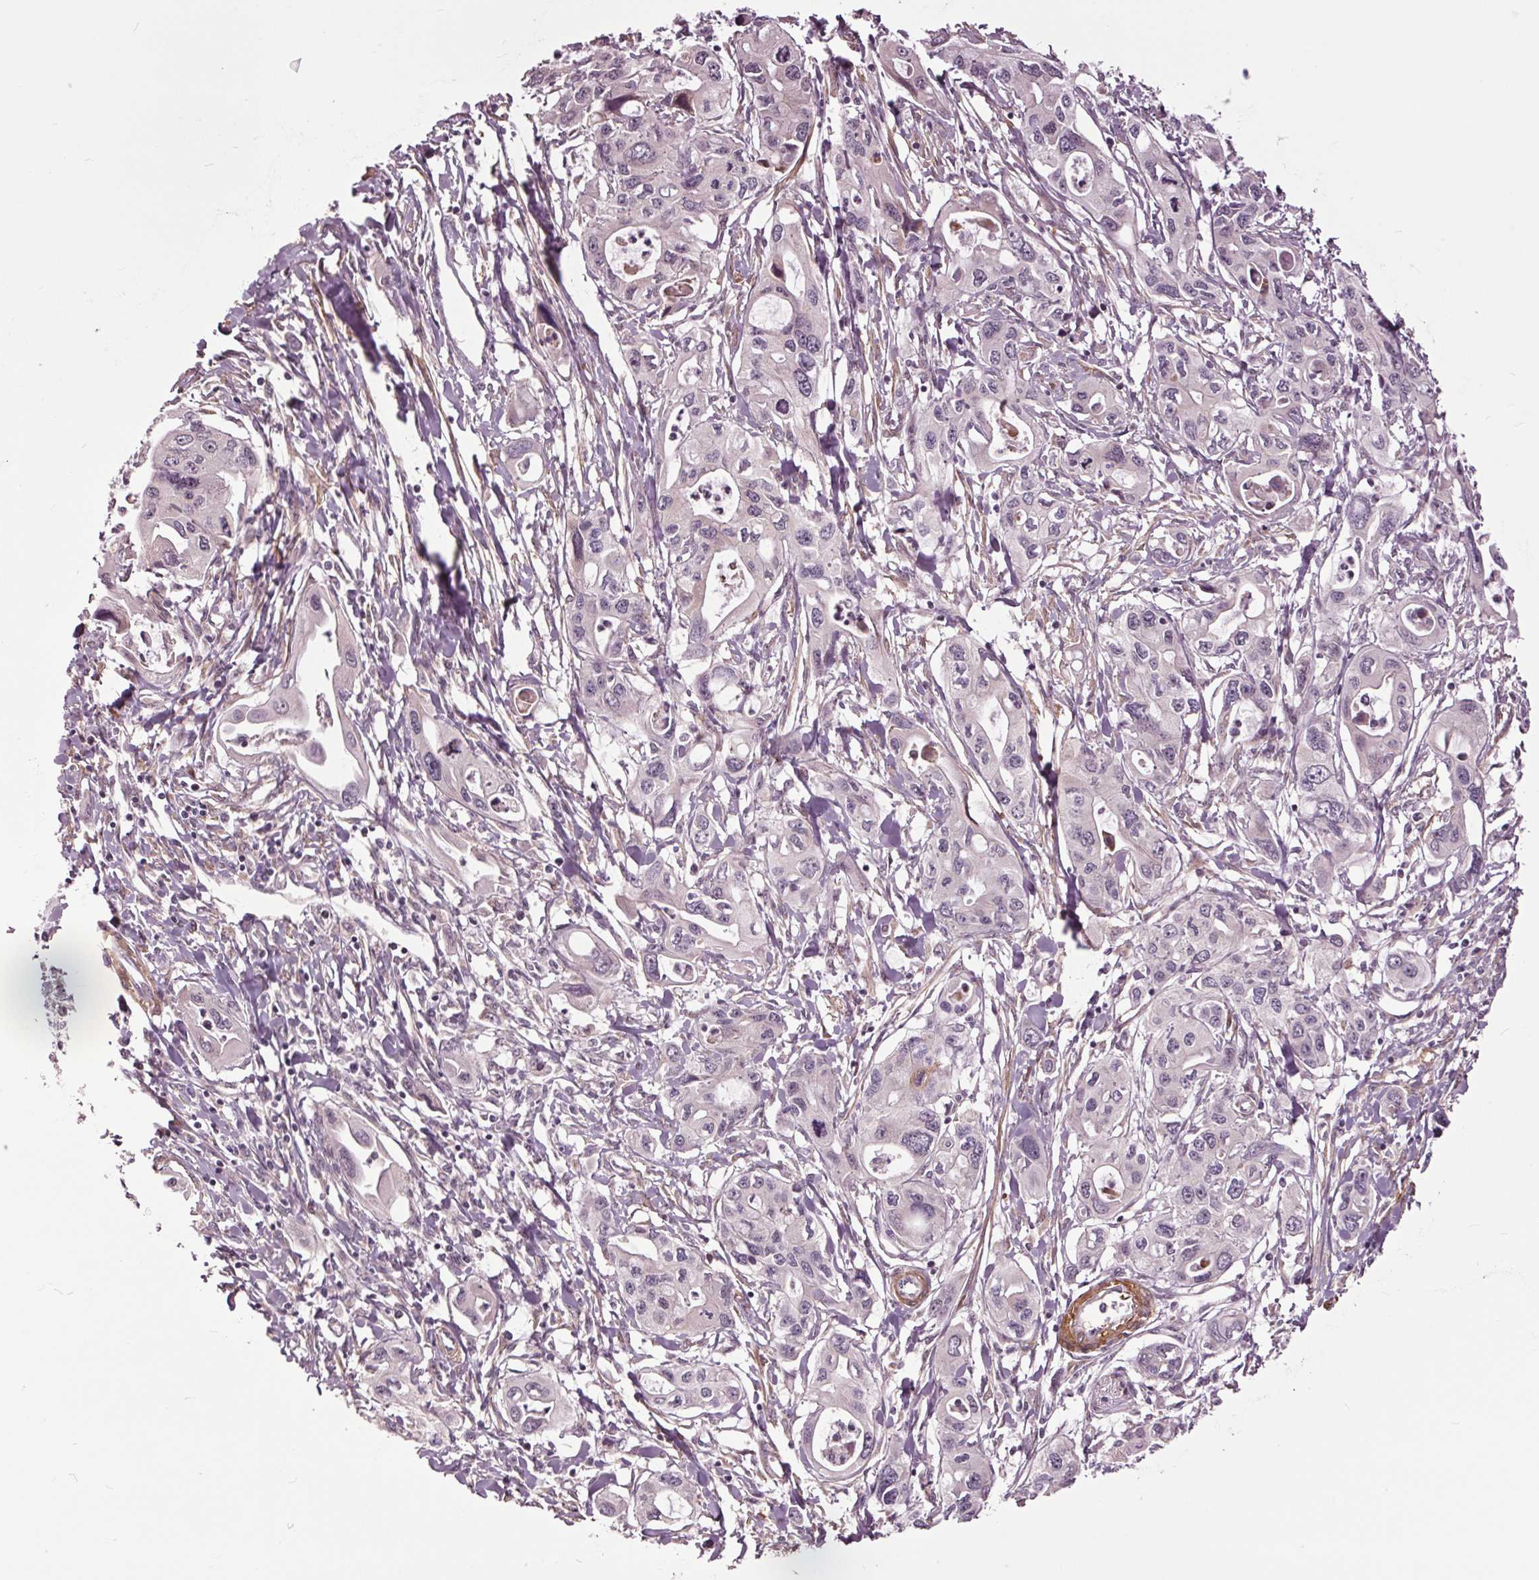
{"staining": {"intensity": "negative", "quantity": "none", "location": "none"}, "tissue": "pancreatic cancer", "cell_type": "Tumor cells", "image_type": "cancer", "snomed": [{"axis": "morphology", "description": "Adenocarcinoma, NOS"}, {"axis": "topography", "description": "Pancreas"}], "caption": "Tumor cells are negative for protein expression in human pancreatic cancer (adenocarcinoma).", "gene": "HAUS5", "patient": {"sex": "male", "age": 60}}